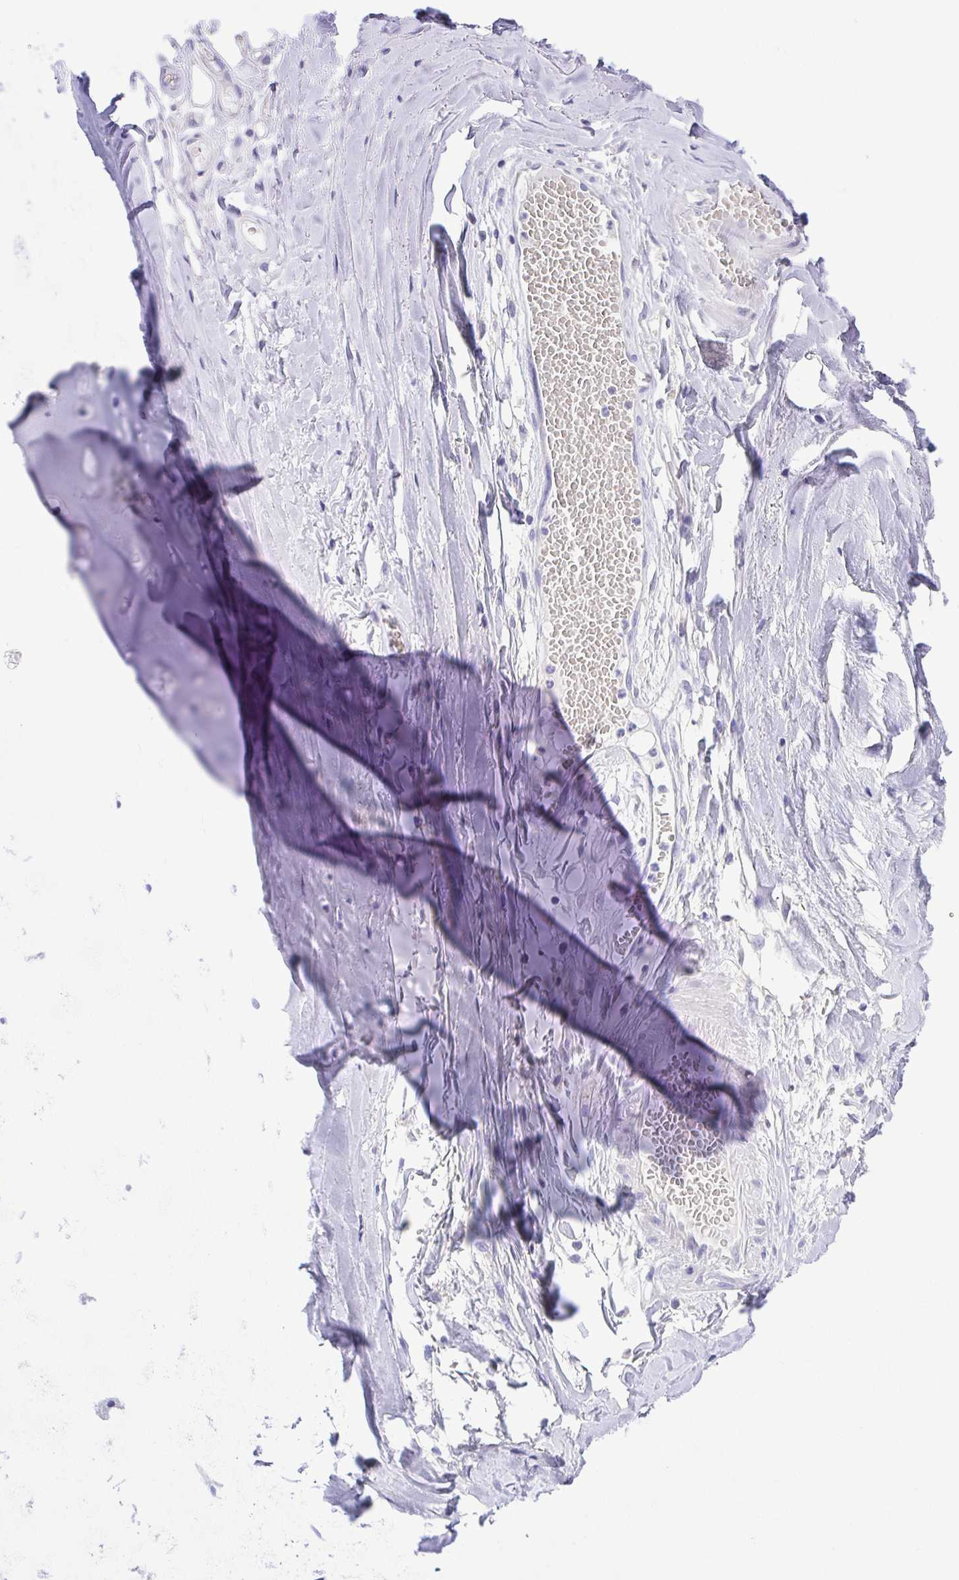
{"staining": {"intensity": "negative", "quantity": "none", "location": "none"}, "tissue": "adipose tissue", "cell_type": "Adipocytes", "image_type": "normal", "snomed": [{"axis": "morphology", "description": "Normal tissue, NOS"}, {"axis": "topography", "description": "Cartilage tissue"}, {"axis": "topography", "description": "Nasopharynx"}, {"axis": "topography", "description": "Thyroid gland"}], "caption": "There is no significant expression in adipocytes of adipose tissue. (Brightfield microscopy of DAB immunohistochemistry (IHC) at high magnification).", "gene": "CD72", "patient": {"sex": "male", "age": 63}}